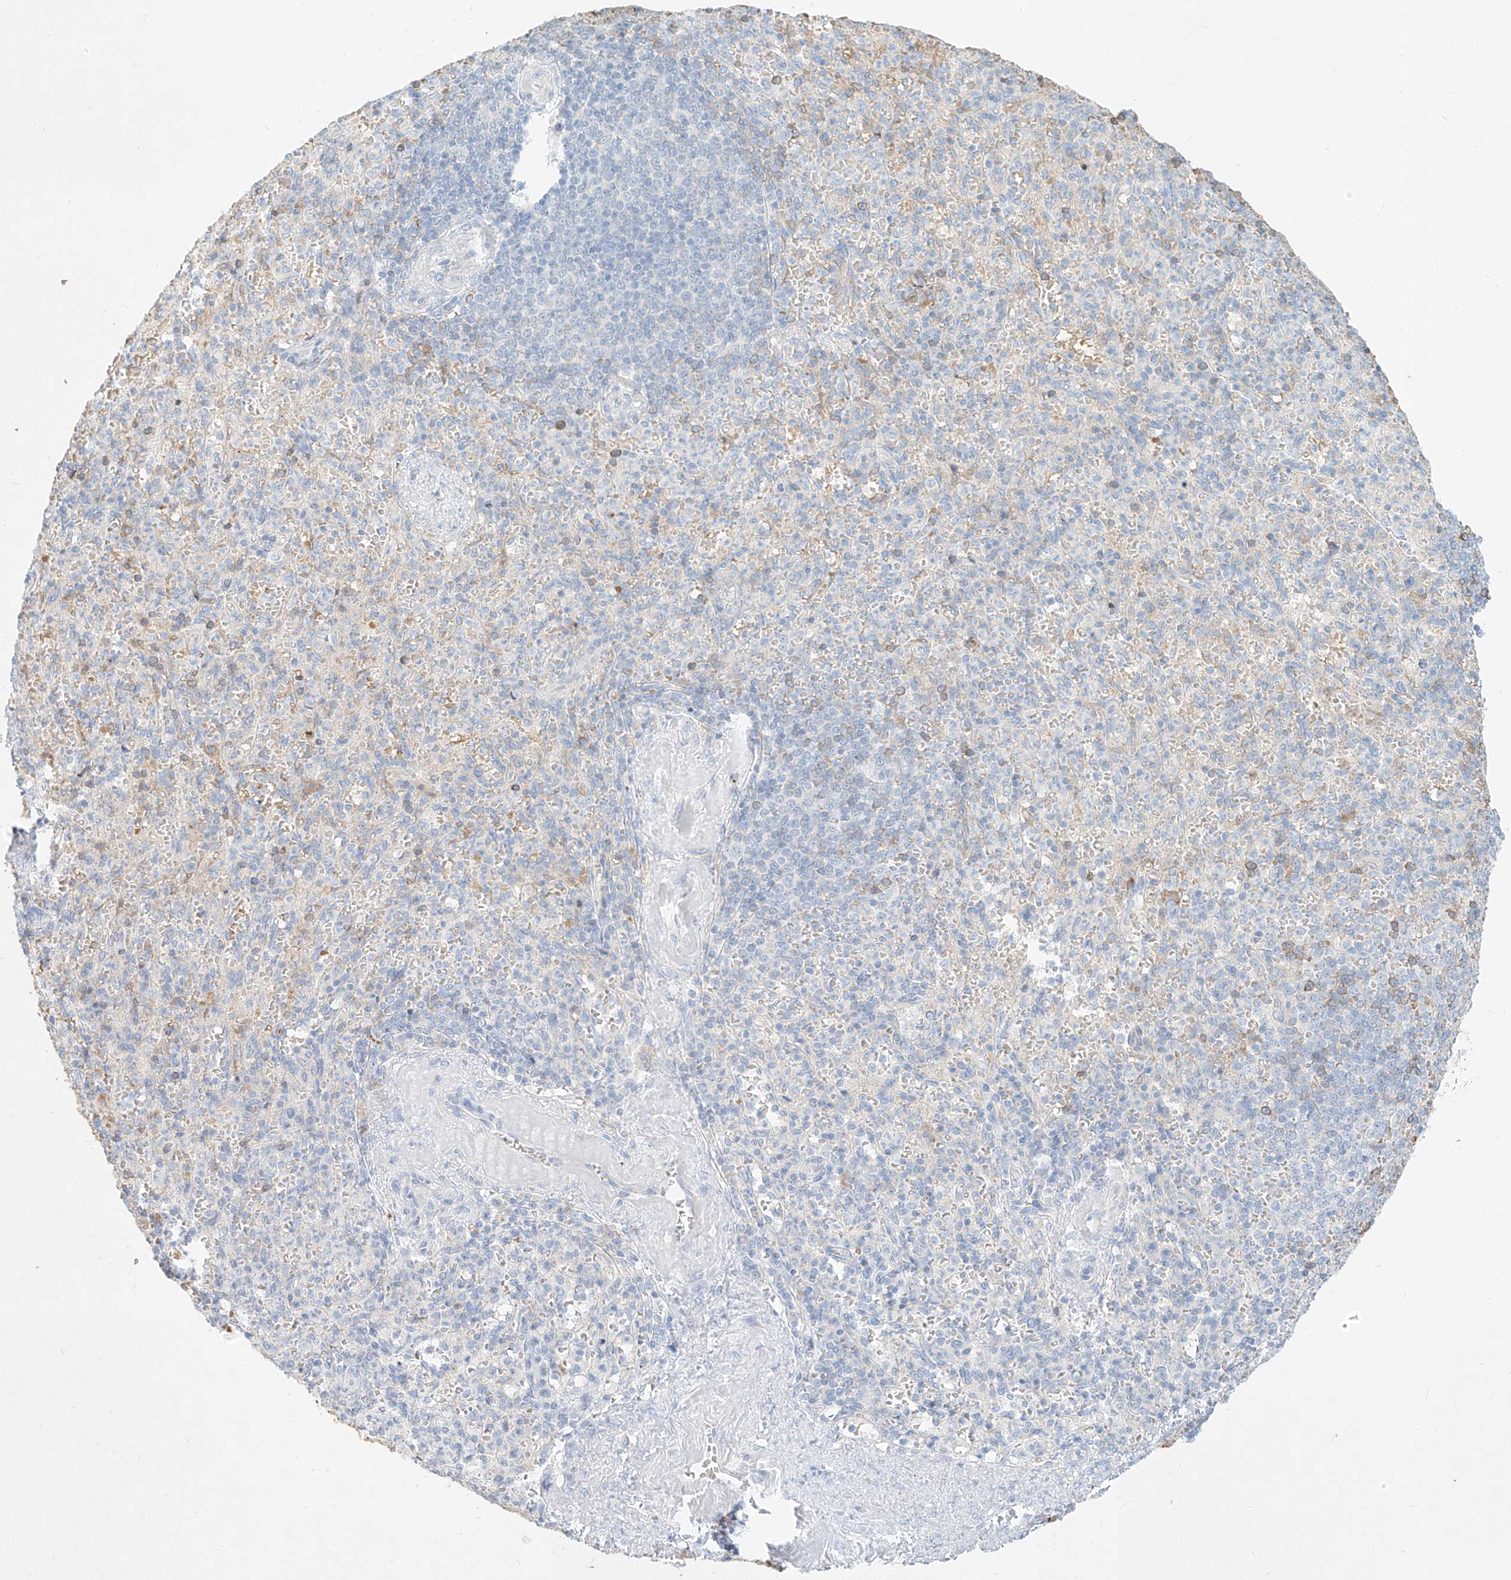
{"staining": {"intensity": "negative", "quantity": "none", "location": "none"}, "tissue": "spleen", "cell_type": "Cells in red pulp", "image_type": "normal", "snomed": [{"axis": "morphology", "description": "Normal tissue, NOS"}, {"axis": "topography", "description": "Spleen"}], "caption": "Photomicrograph shows no significant protein expression in cells in red pulp of benign spleen. (Stains: DAB immunohistochemistry with hematoxylin counter stain, Microscopy: brightfield microscopy at high magnification).", "gene": "SYTL3", "patient": {"sex": "female", "age": 74}}